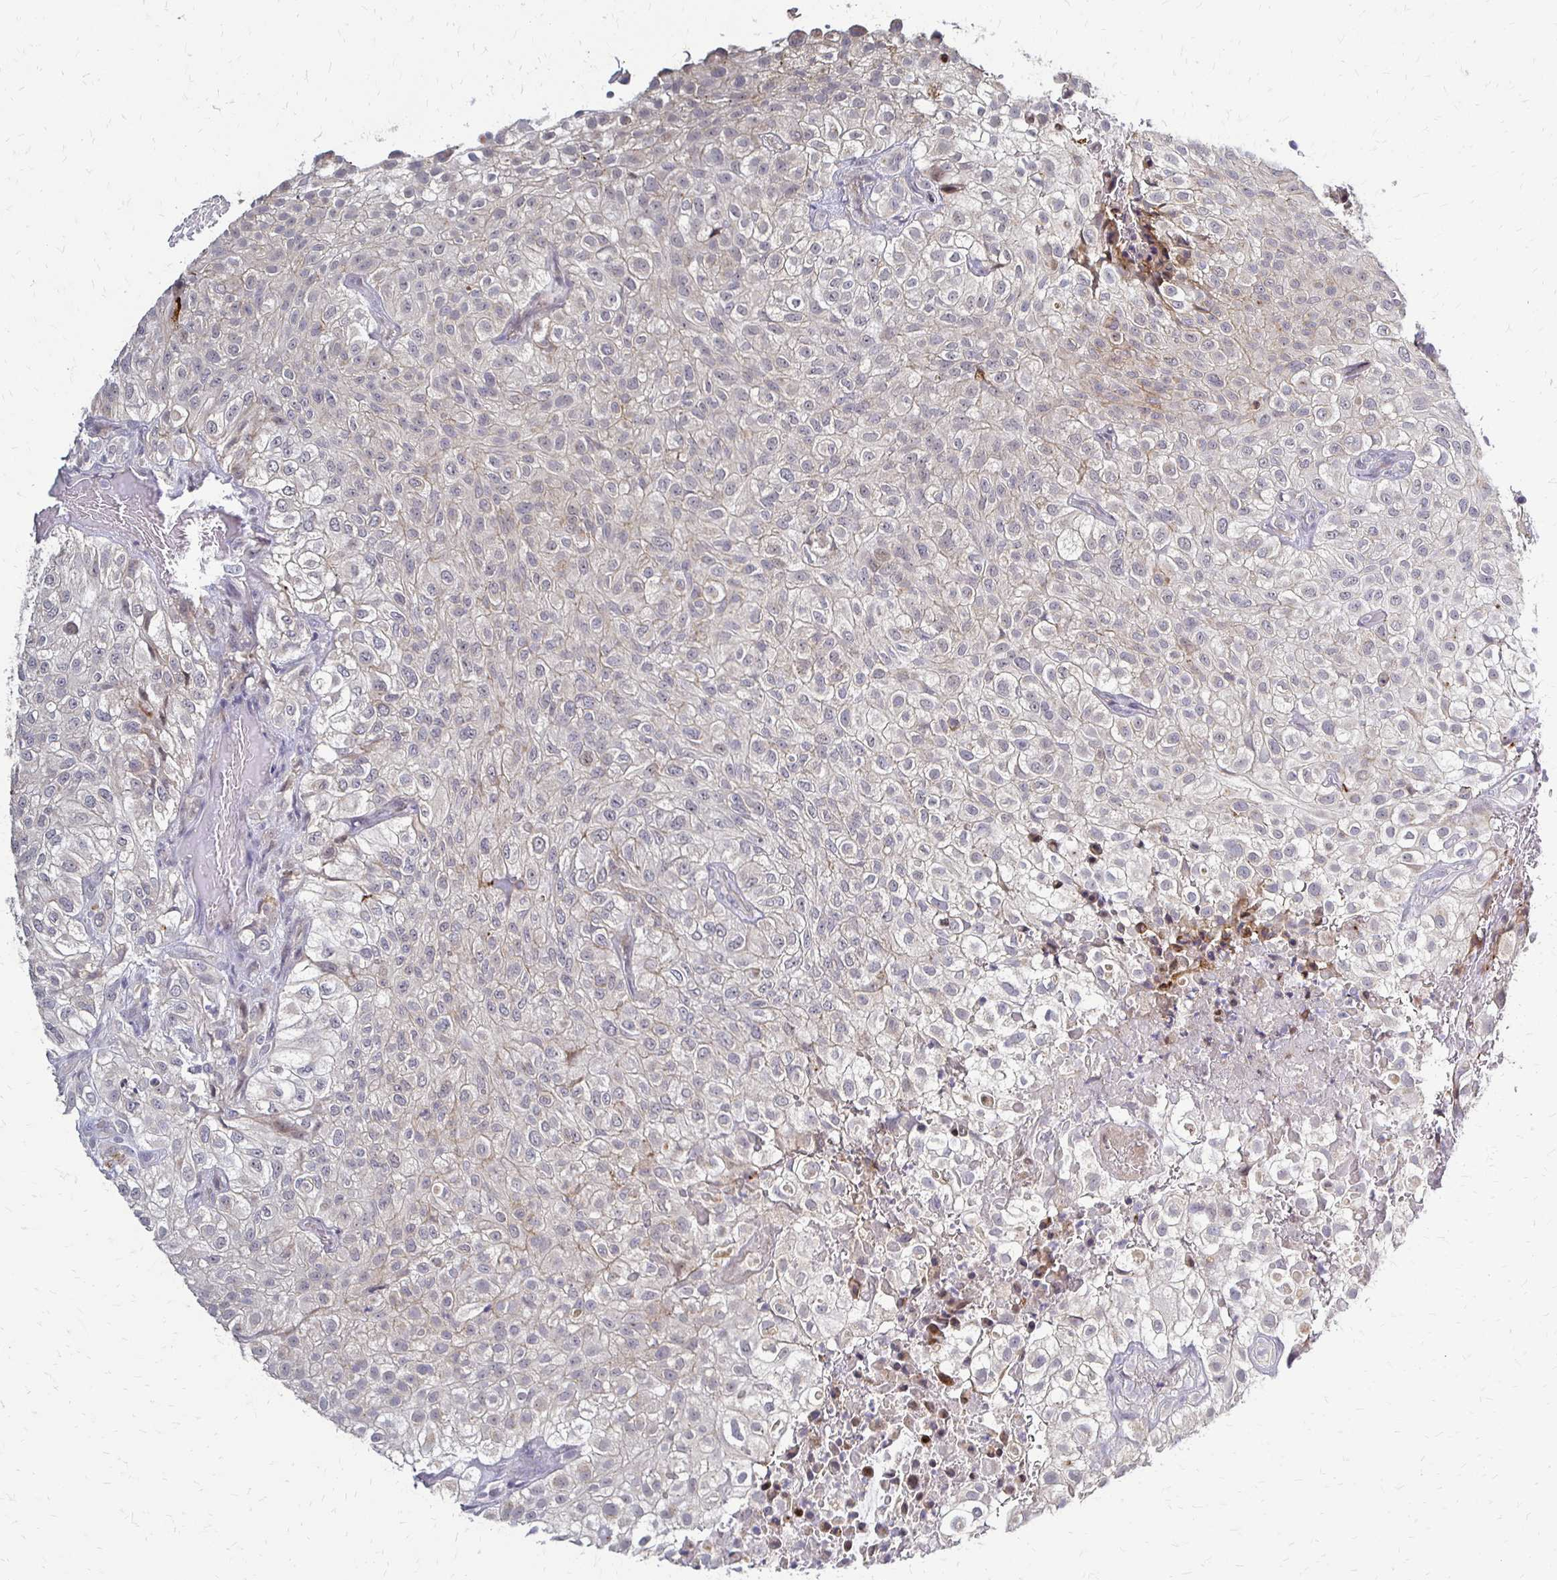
{"staining": {"intensity": "moderate", "quantity": "<25%", "location": "cytoplasmic/membranous,nuclear"}, "tissue": "urothelial cancer", "cell_type": "Tumor cells", "image_type": "cancer", "snomed": [{"axis": "morphology", "description": "Urothelial carcinoma, High grade"}, {"axis": "topography", "description": "Urinary bladder"}], "caption": "Immunohistochemical staining of urothelial cancer demonstrates low levels of moderate cytoplasmic/membranous and nuclear protein expression in approximately <25% of tumor cells. The protein of interest is stained brown, and the nuclei are stained in blue (DAB IHC with brightfield microscopy, high magnification).", "gene": "SLC9A9", "patient": {"sex": "male", "age": 56}}